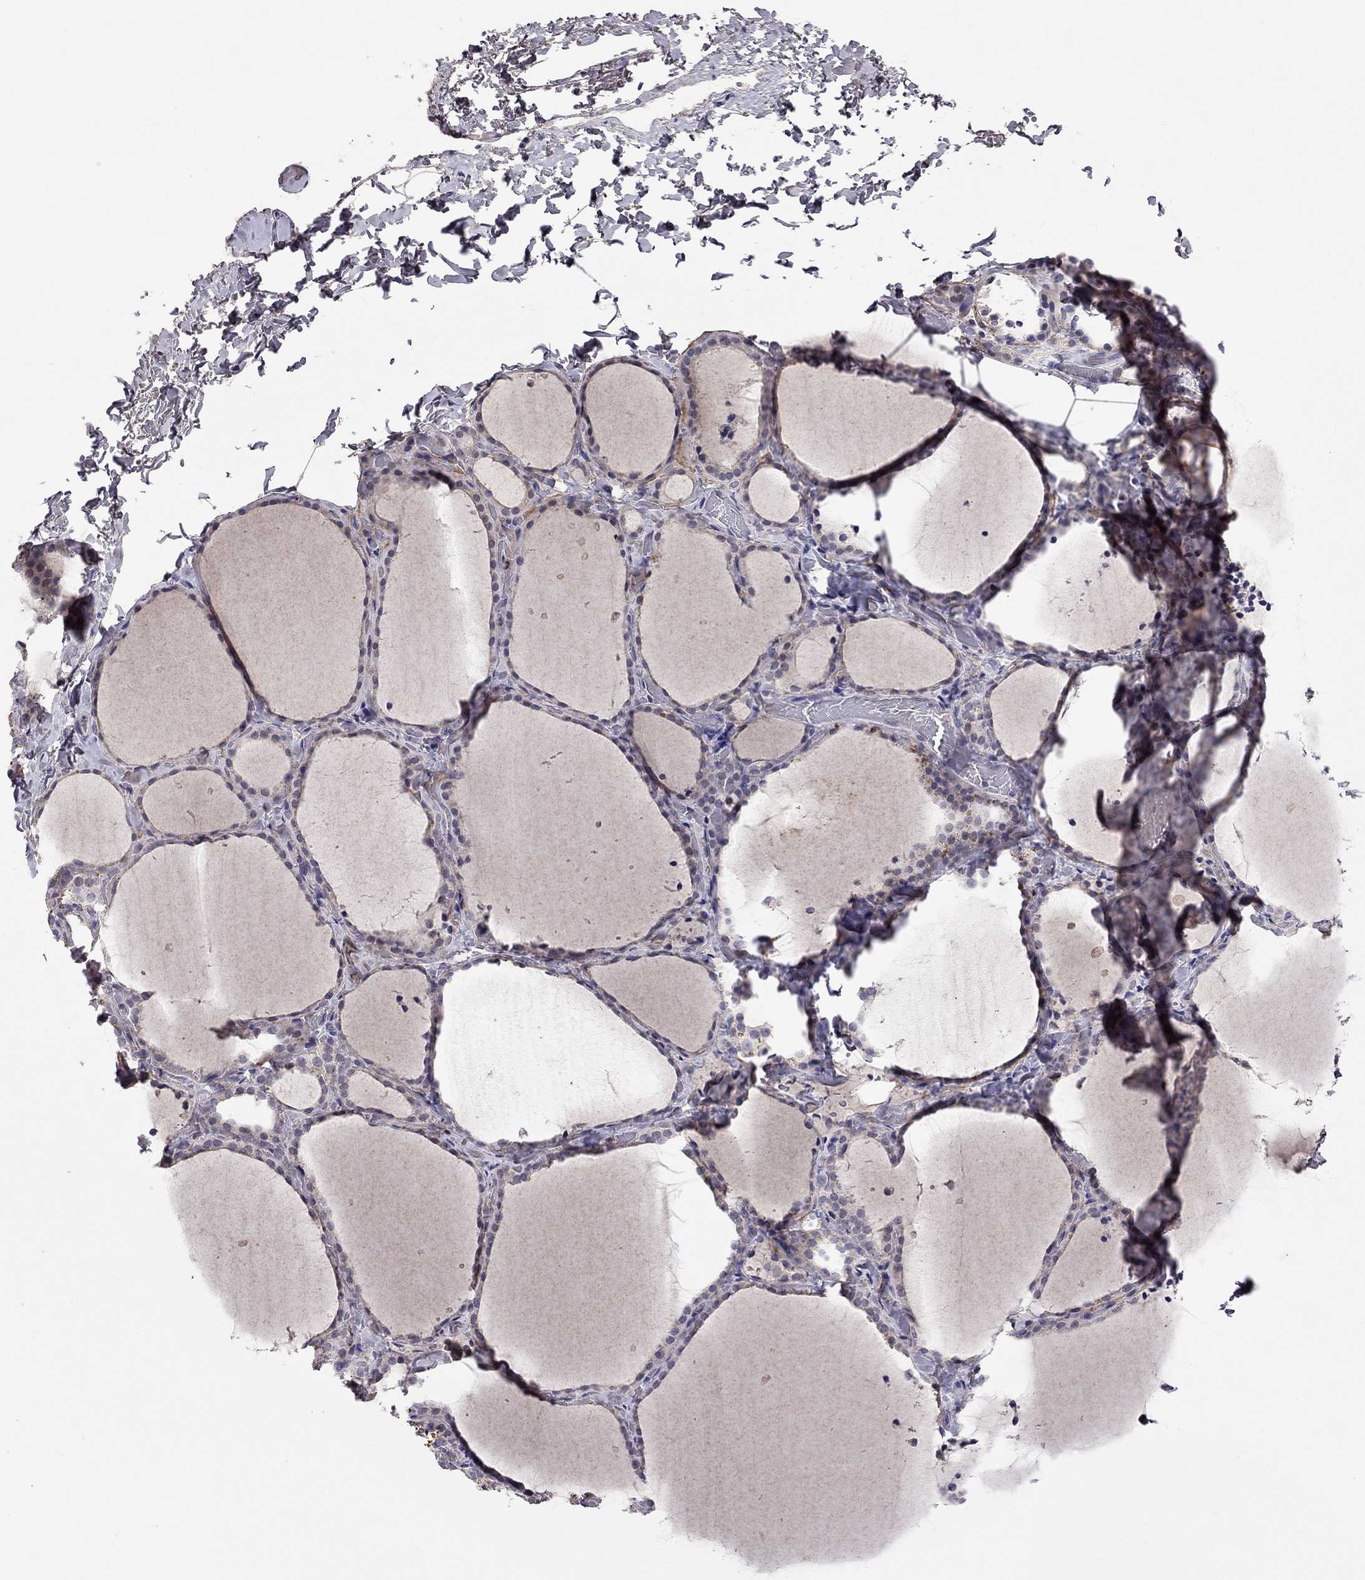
{"staining": {"intensity": "negative", "quantity": "none", "location": "none"}, "tissue": "thyroid gland", "cell_type": "Glandular cells", "image_type": "normal", "snomed": [{"axis": "morphology", "description": "Normal tissue, NOS"}, {"axis": "topography", "description": "Thyroid gland"}], "caption": "Micrograph shows no significant protein expression in glandular cells of unremarkable thyroid gland.", "gene": "ESR2", "patient": {"sex": "female", "age": 22}}